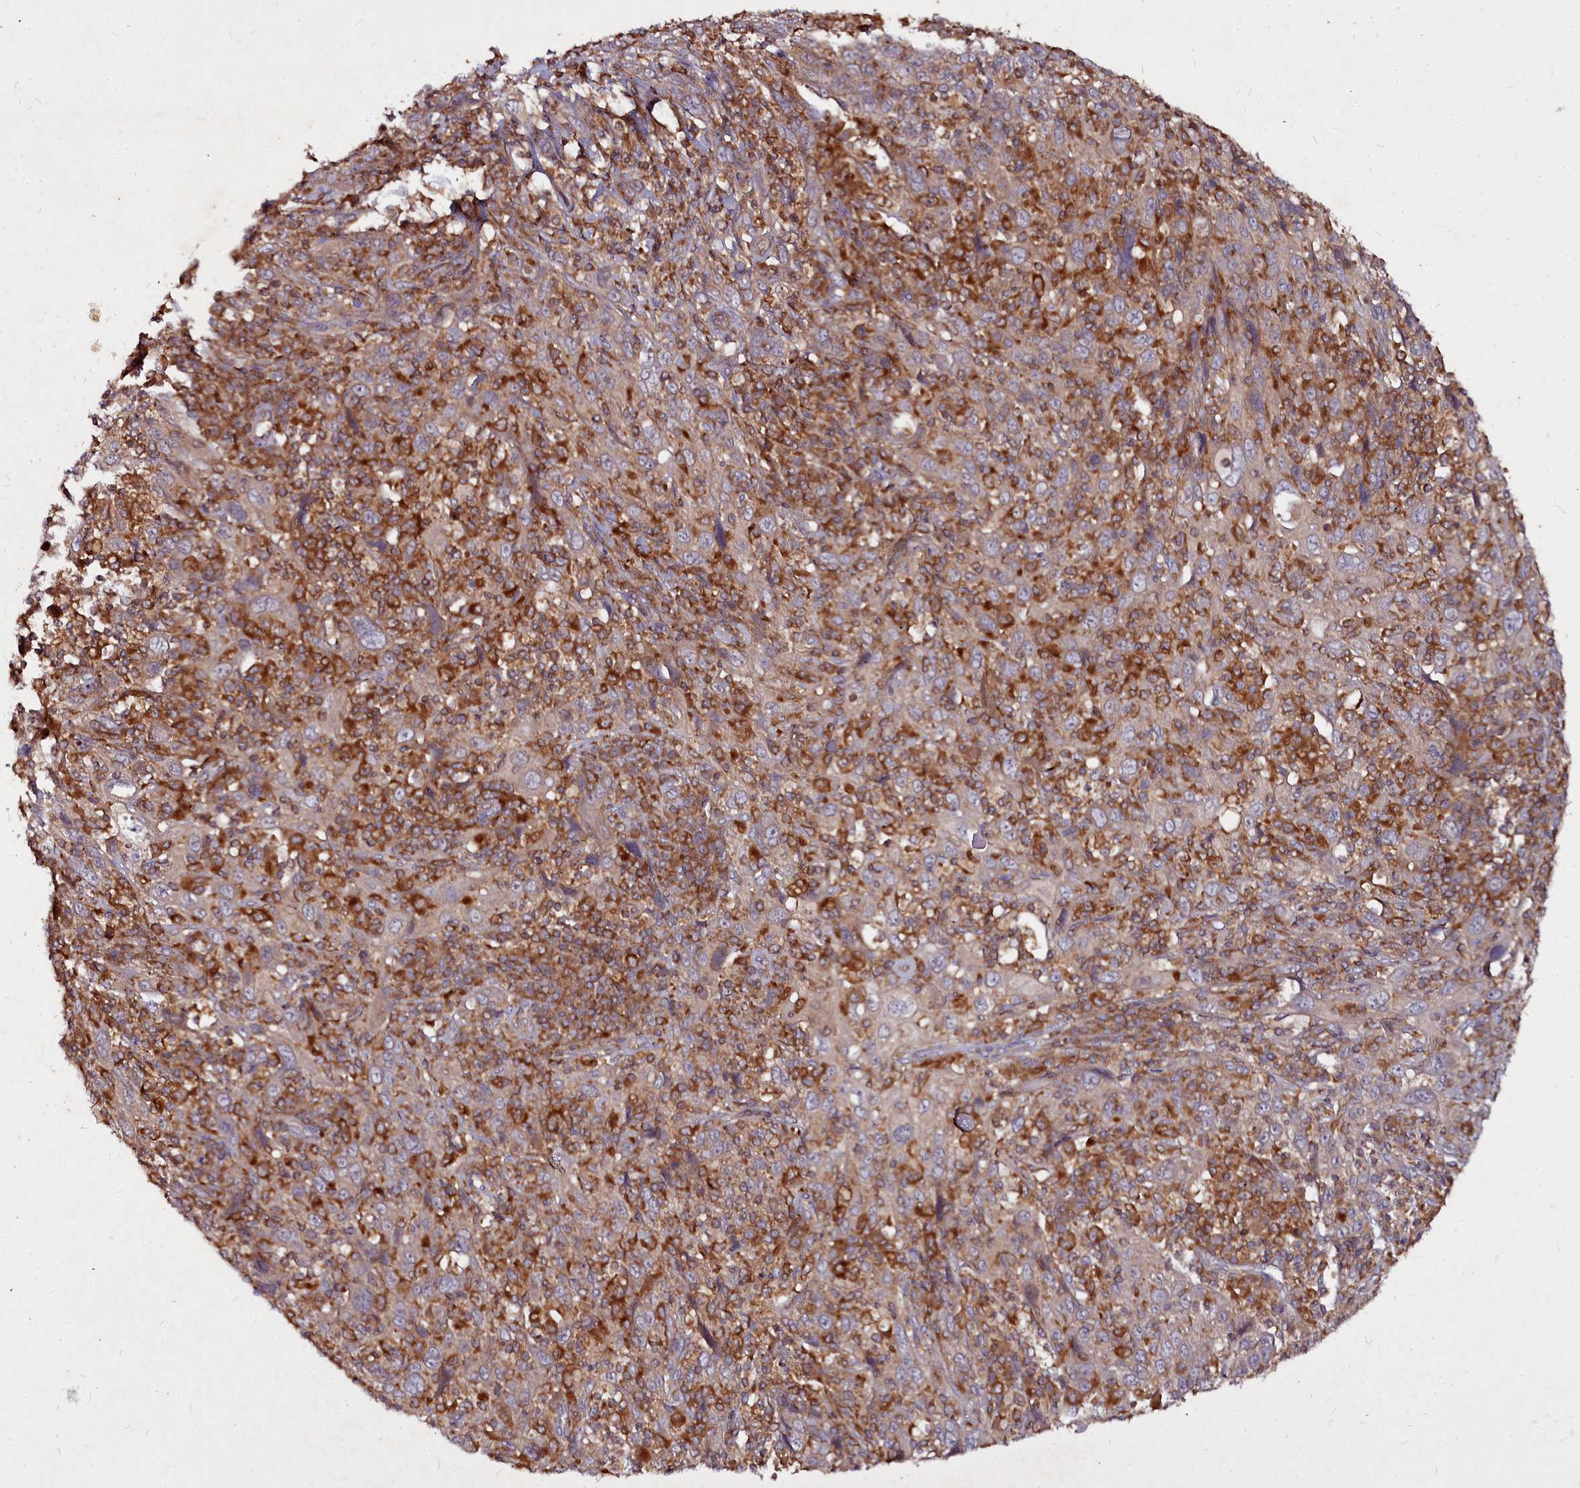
{"staining": {"intensity": "weak", "quantity": "<25%", "location": "cytoplasmic/membranous"}, "tissue": "cervical cancer", "cell_type": "Tumor cells", "image_type": "cancer", "snomed": [{"axis": "morphology", "description": "Squamous cell carcinoma, NOS"}, {"axis": "topography", "description": "Cervix"}], "caption": "This is an immunohistochemistry histopathology image of human cervical cancer (squamous cell carcinoma). There is no expression in tumor cells.", "gene": "NCKAP1L", "patient": {"sex": "female", "age": 46}}